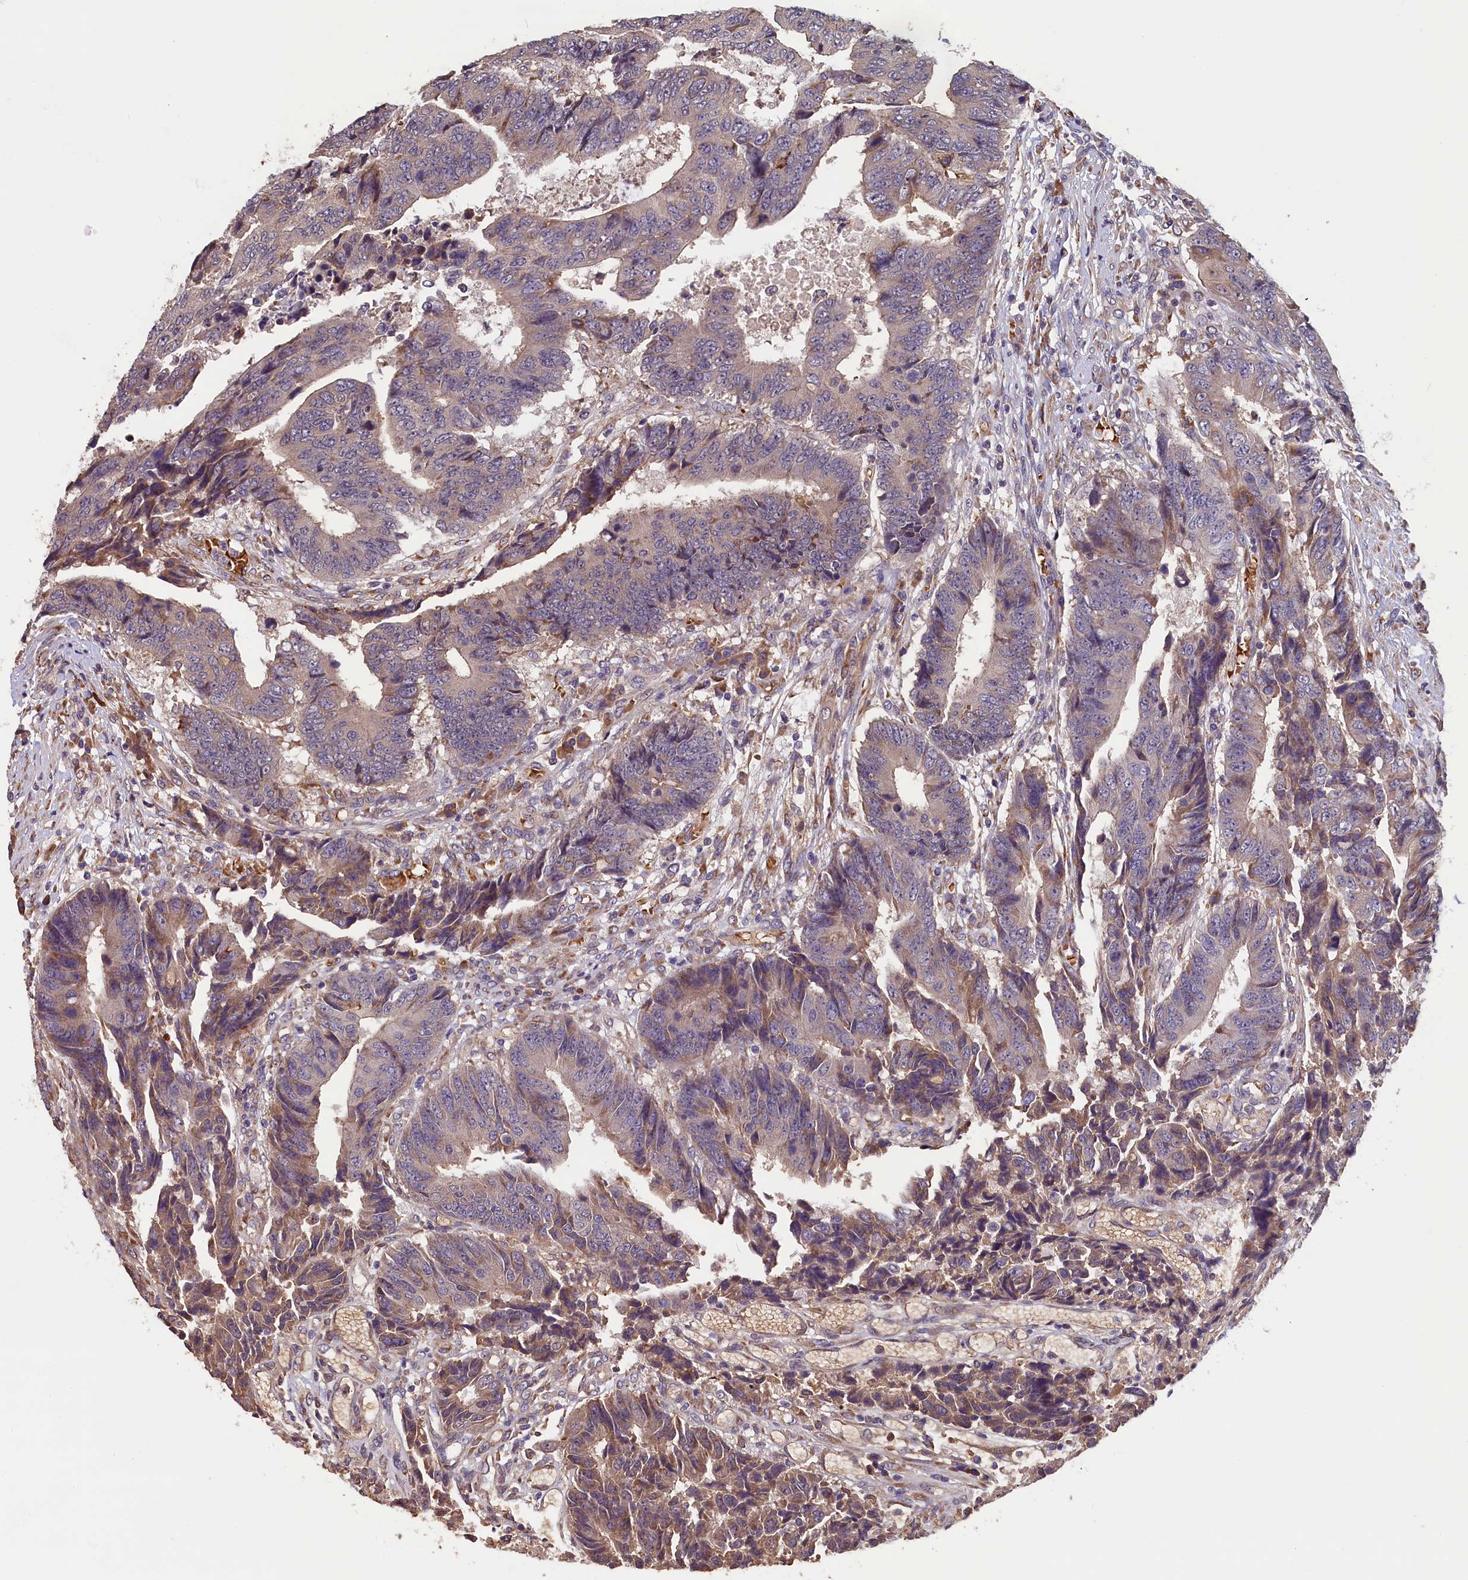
{"staining": {"intensity": "weak", "quantity": "25%-75%", "location": "cytoplasmic/membranous"}, "tissue": "colorectal cancer", "cell_type": "Tumor cells", "image_type": "cancer", "snomed": [{"axis": "morphology", "description": "Adenocarcinoma, NOS"}, {"axis": "topography", "description": "Rectum"}], "caption": "This histopathology image demonstrates immunohistochemistry (IHC) staining of colorectal cancer, with low weak cytoplasmic/membranous staining in about 25%-75% of tumor cells.", "gene": "CCDC9B", "patient": {"sex": "male", "age": 84}}